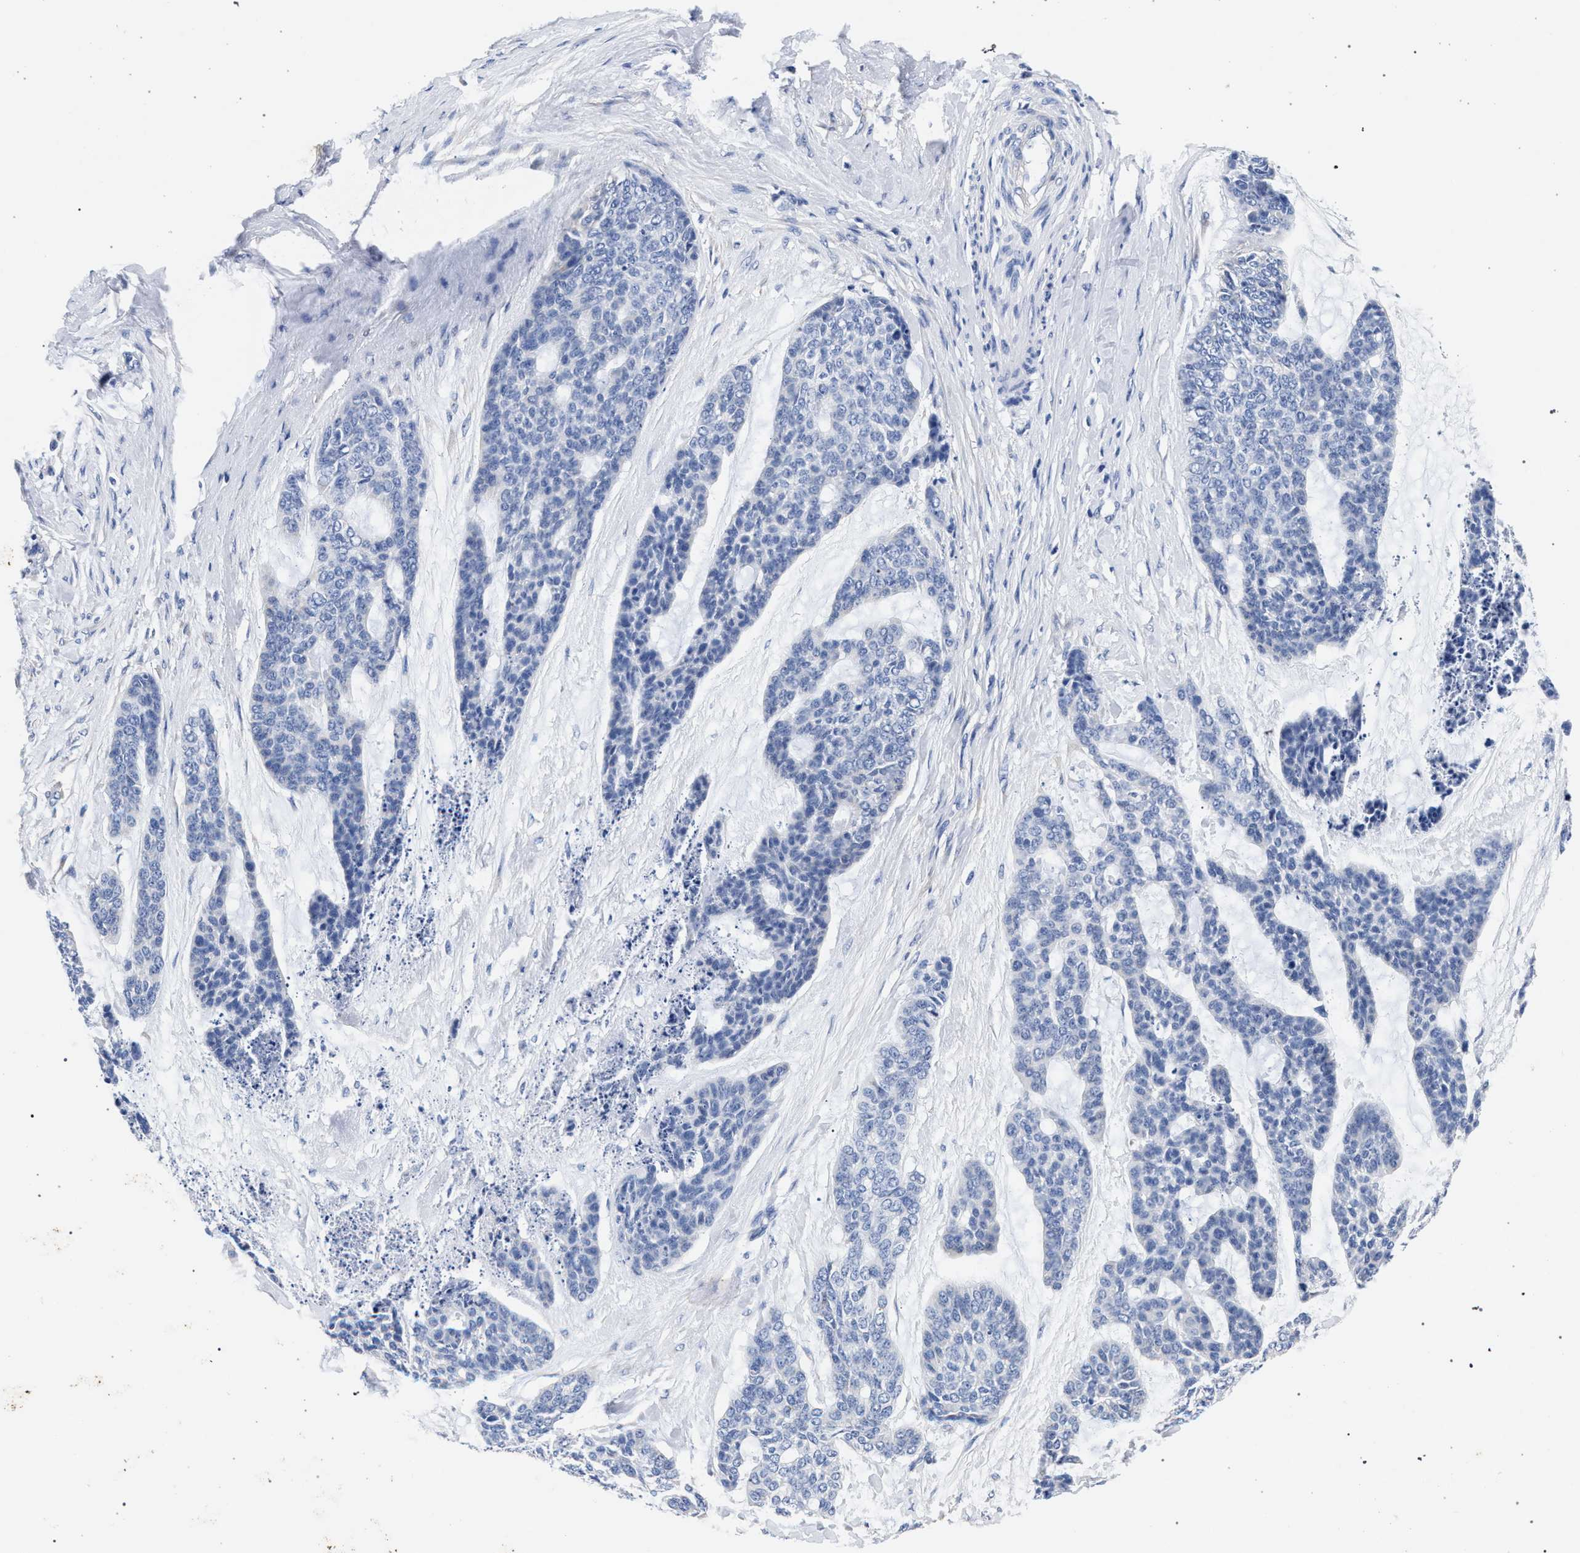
{"staining": {"intensity": "negative", "quantity": "none", "location": "none"}, "tissue": "skin cancer", "cell_type": "Tumor cells", "image_type": "cancer", "snomed": [{"axis": "morphology", "description": "Basal cell carcinoma"}, {"axis": "topography", "description": "Skin"}], "caption": "An image of human skin cancer is negative for staining in tumor cells. (DAB immunohistochemistry (IHC) visualized using brightfield microscopy, high magnification).", "gene": "AKAP4", "patient": {"sex": "female", "age": 64}}